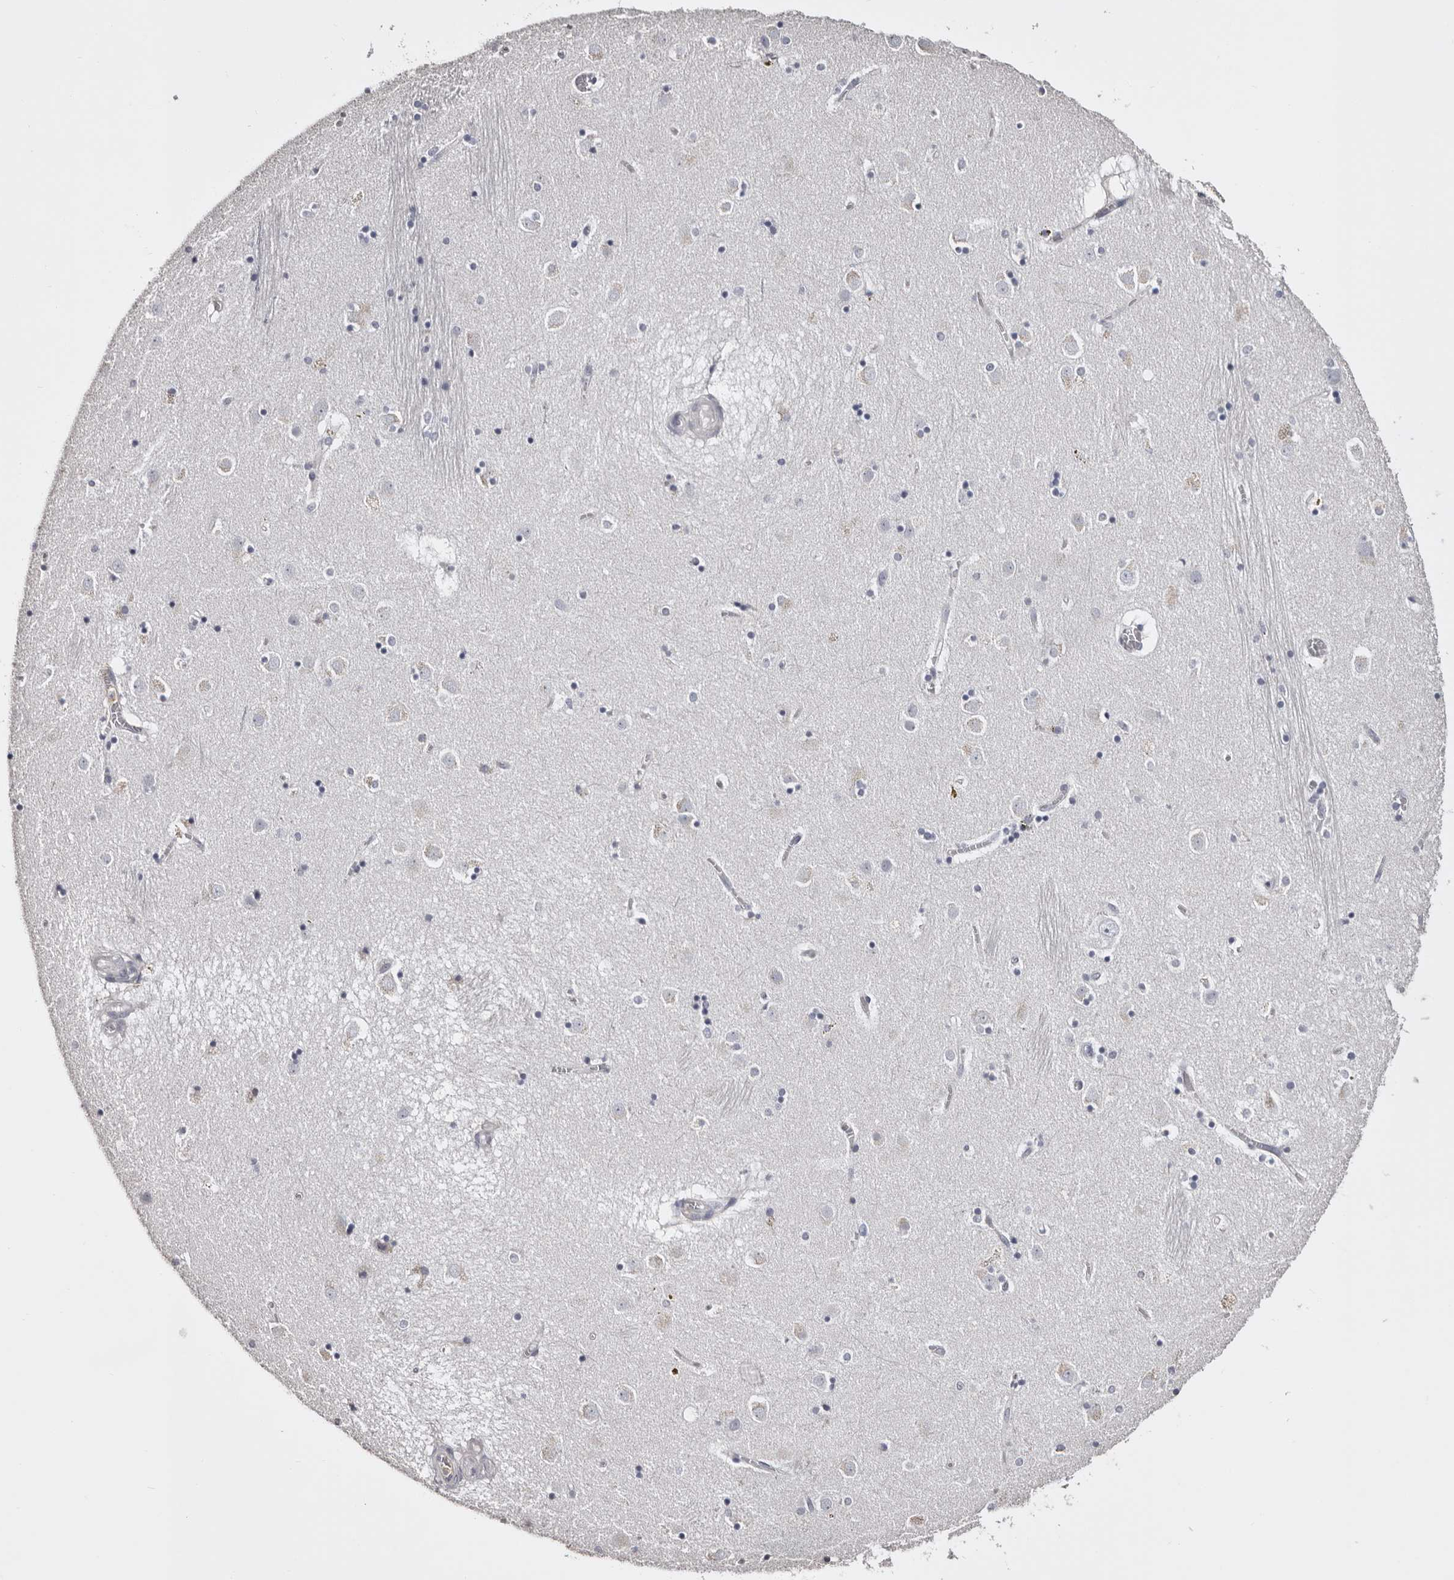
{"staining": {"intensity": "negative", "quantity": "none", "location": "none"}, "tissue": "caudate", "cell_type": "Glial cells", "image_type": "normal", "snomed": [{"axis": "morphology", "description": "Normal tissue, NOS"}, {"axis": "topography", "description": "Lateral ventricle wall"}], "caption": "Immunohistochemistry micrograph of benign caudate: human caudate stained with DAB exhibits no significant protein staining in glial cells.", "gene": "LAD1", "patient": {"sex": "male", "age": 70}}